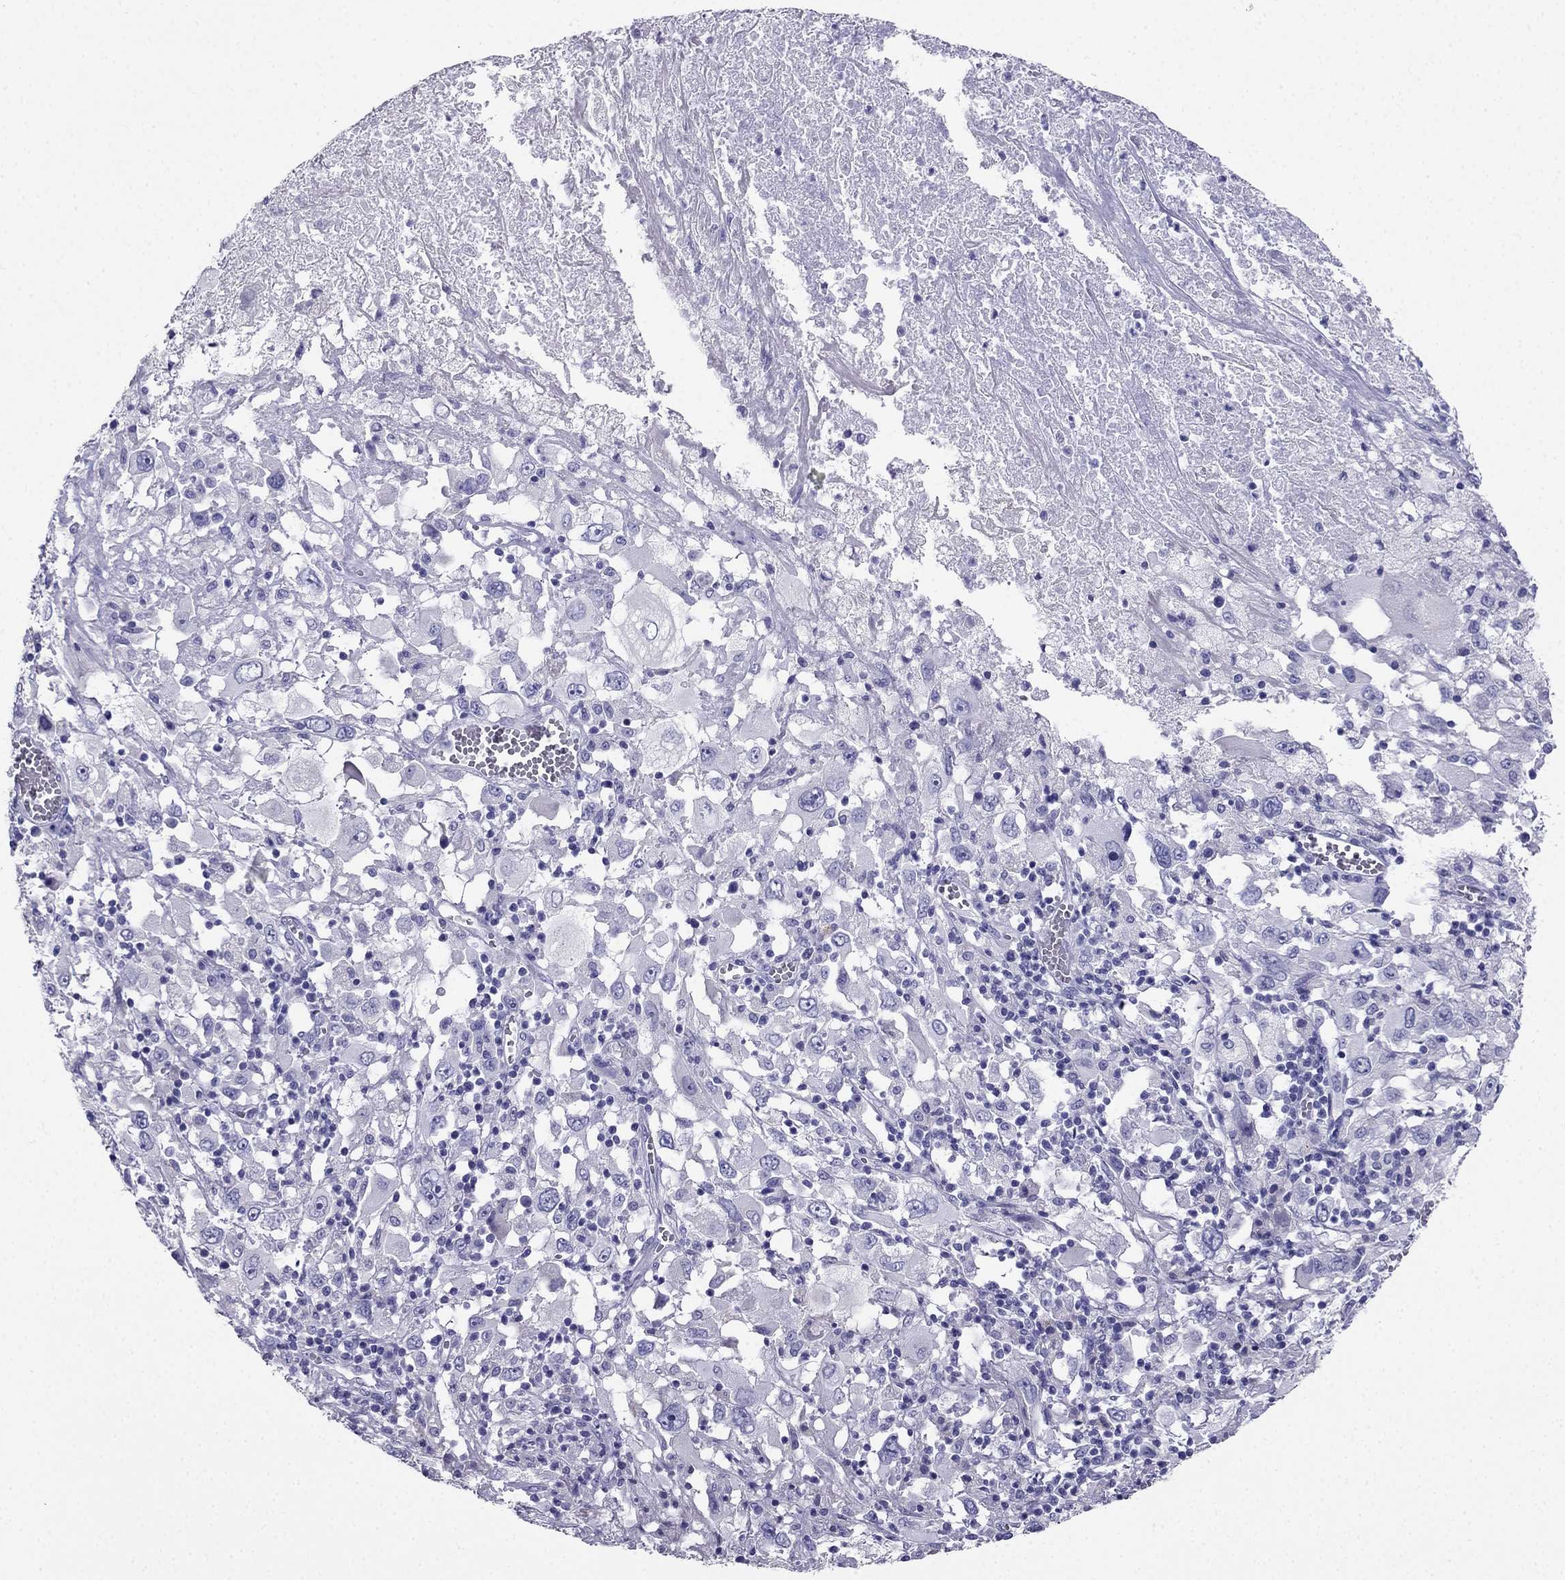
{"staining": {"intensity": "negative", "quantity": "none", "location": "none"}, "tissue": "melanoma", "cell_type": "Tumor cells", "image_type": "cancer", "snomed": [{"axis": "morphology", "description": "Malignant melanoma, Metastatic site"}, {"axis": "topography", "description": "Soft tissue"}], "caption": "DAB (3,3'-diaminobenzidine) immunohistochemical staining of human melanoma shows no significant expression in tumor cells.", "gene": "PTH", "patient": {"sex": "male", "age": 50}}